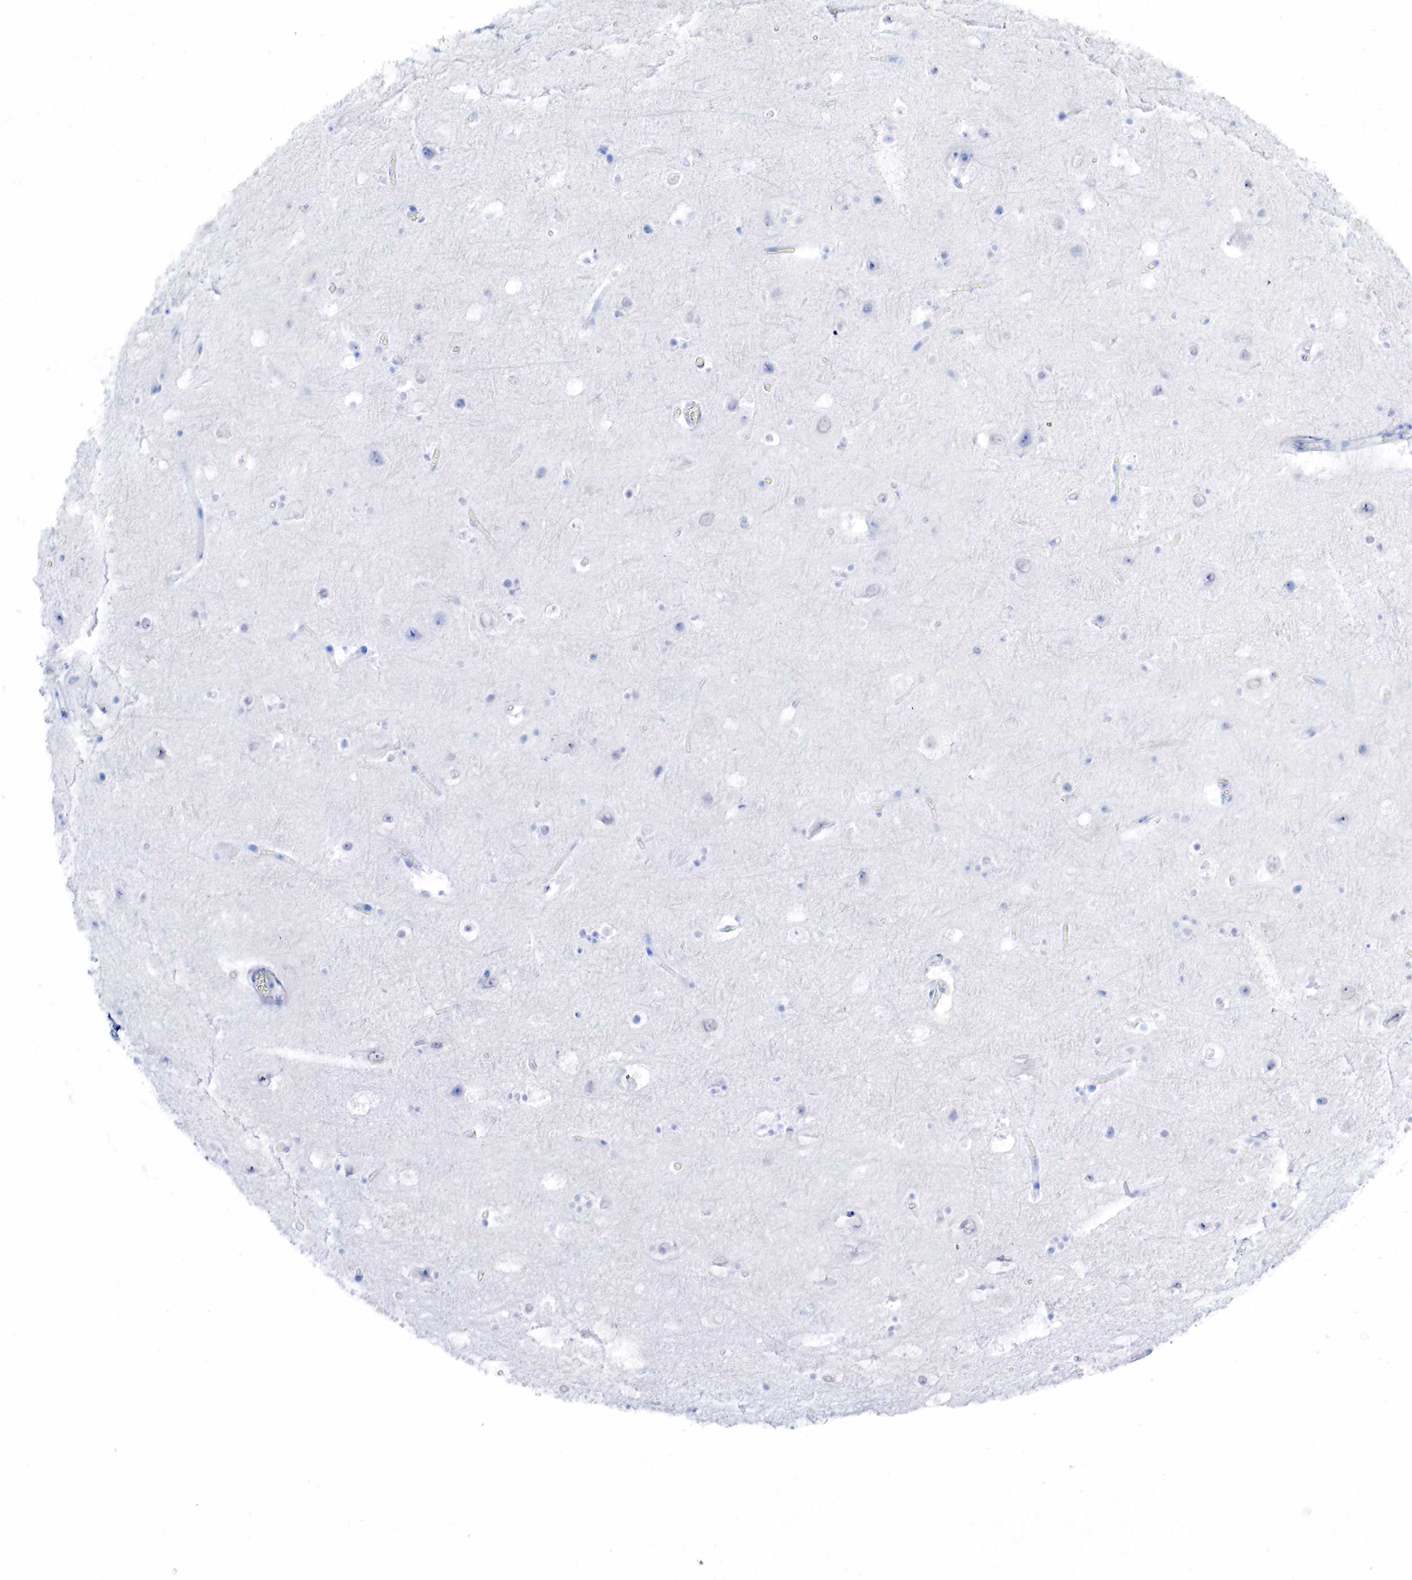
{"staining": {"intensity": "negative", "quantity": "none", "location": "none"}, "tissue": "cerebral cortex", "cell_type": "Endothelial cells", "image_type": "normal", "snomed": [{"axis": "morphology", "description": "Normal tissue, NOS"}, {"axis": "topography", "description": "Cerebral cortex"}], "caption": "A high-resolution photomicrograph shows immunohistochemistry (IHC) staining of unremarkable cerebral cortex, which shows no significant expression in endothelial cells.", "gene": "KRT18", "patient": {"sex": "male", "age": 45}}